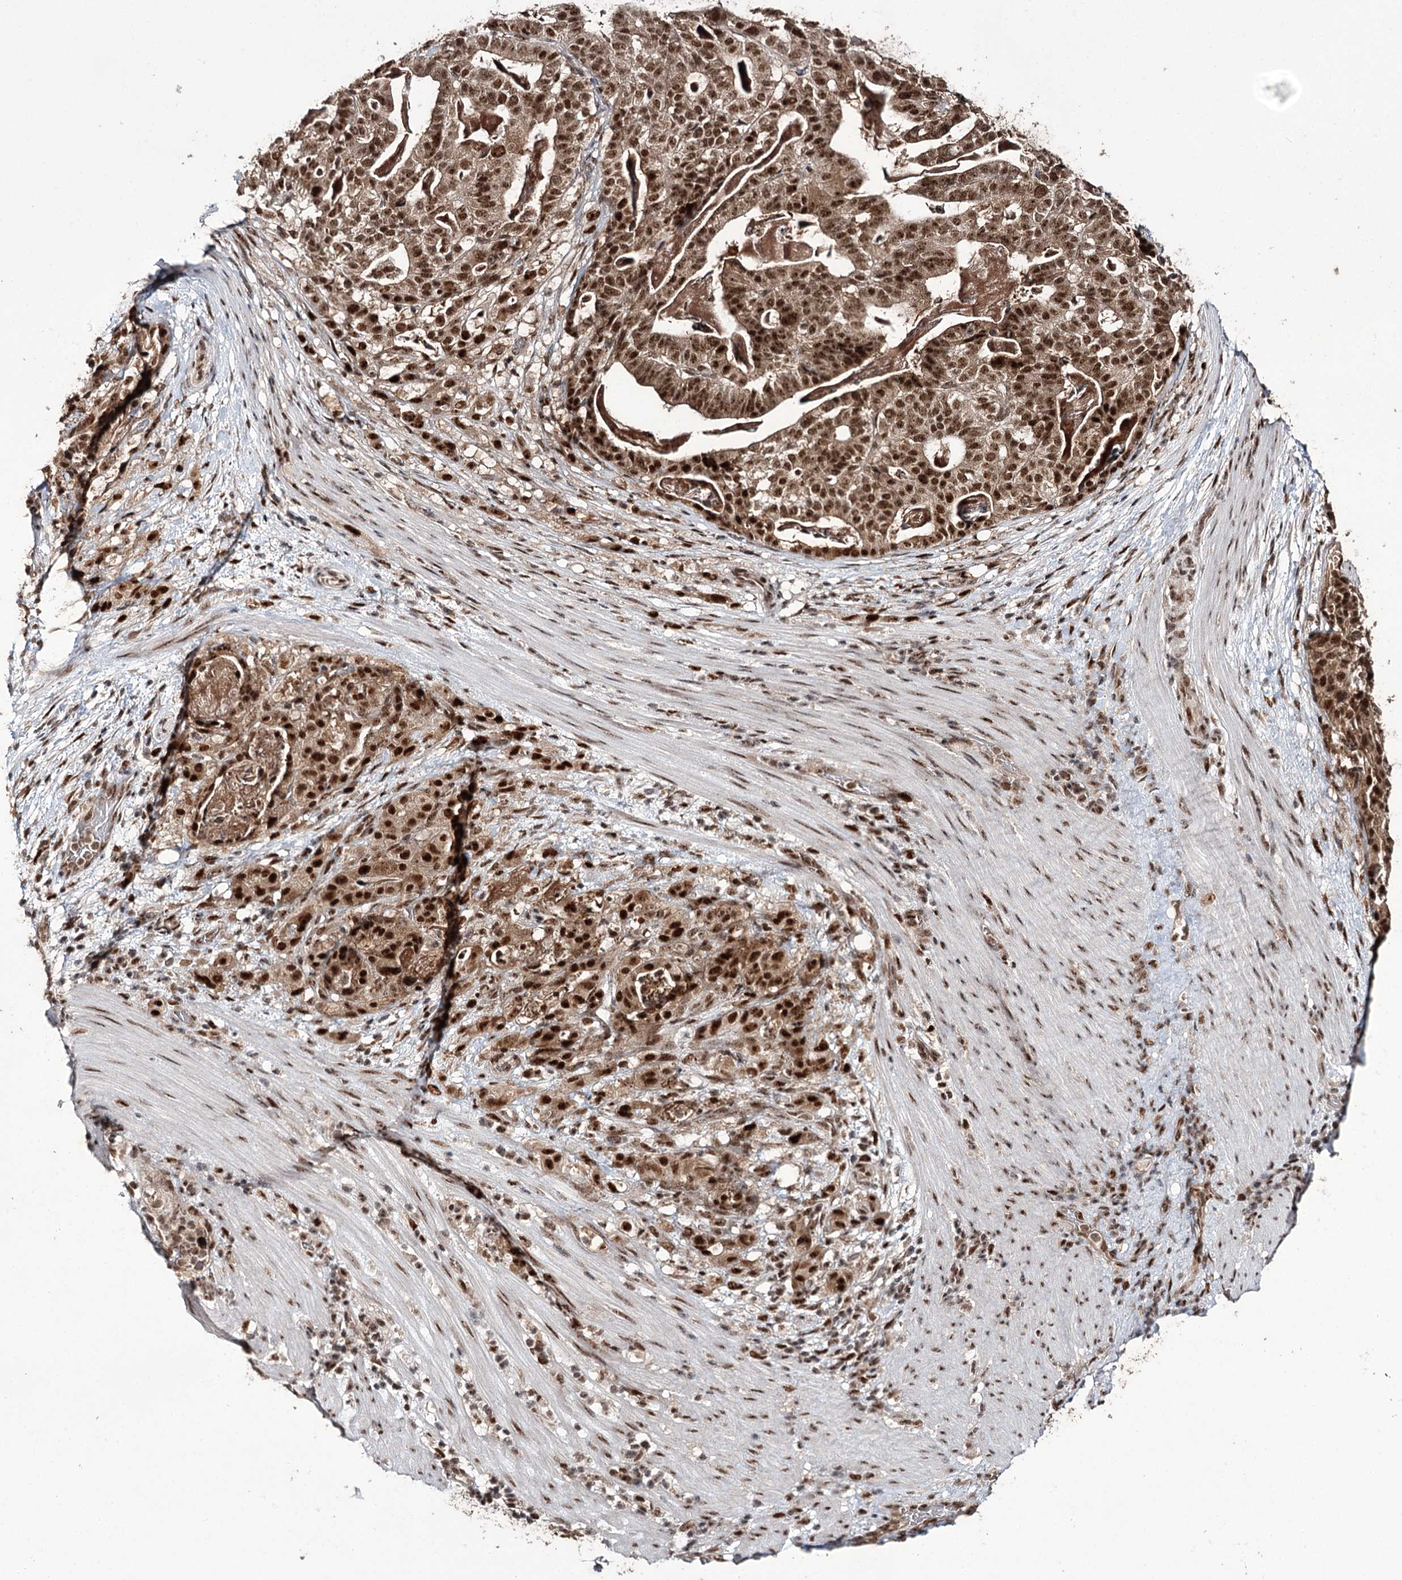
{"staining": {"intensity": "strong", "quantity": ">75%", "location": "nuclear"}, "tissue": "stomach cancer", "cell_type": "Tumor cells", "image_type": "cancer", "snomed": [{"axis": "morphology", "description": "Adenocarcinoma, NOS"}, {"axis": "topography", "description": "Stomach"}], "caption": "Strong nuclear staining for a protein is present in approximately >75% of tumor cells of stomach cancer (adenocarcinoma) using immunohistochemistry (IHC).", "gene": "ERCC3", "patient": {"sex": "male", "age": 48}}